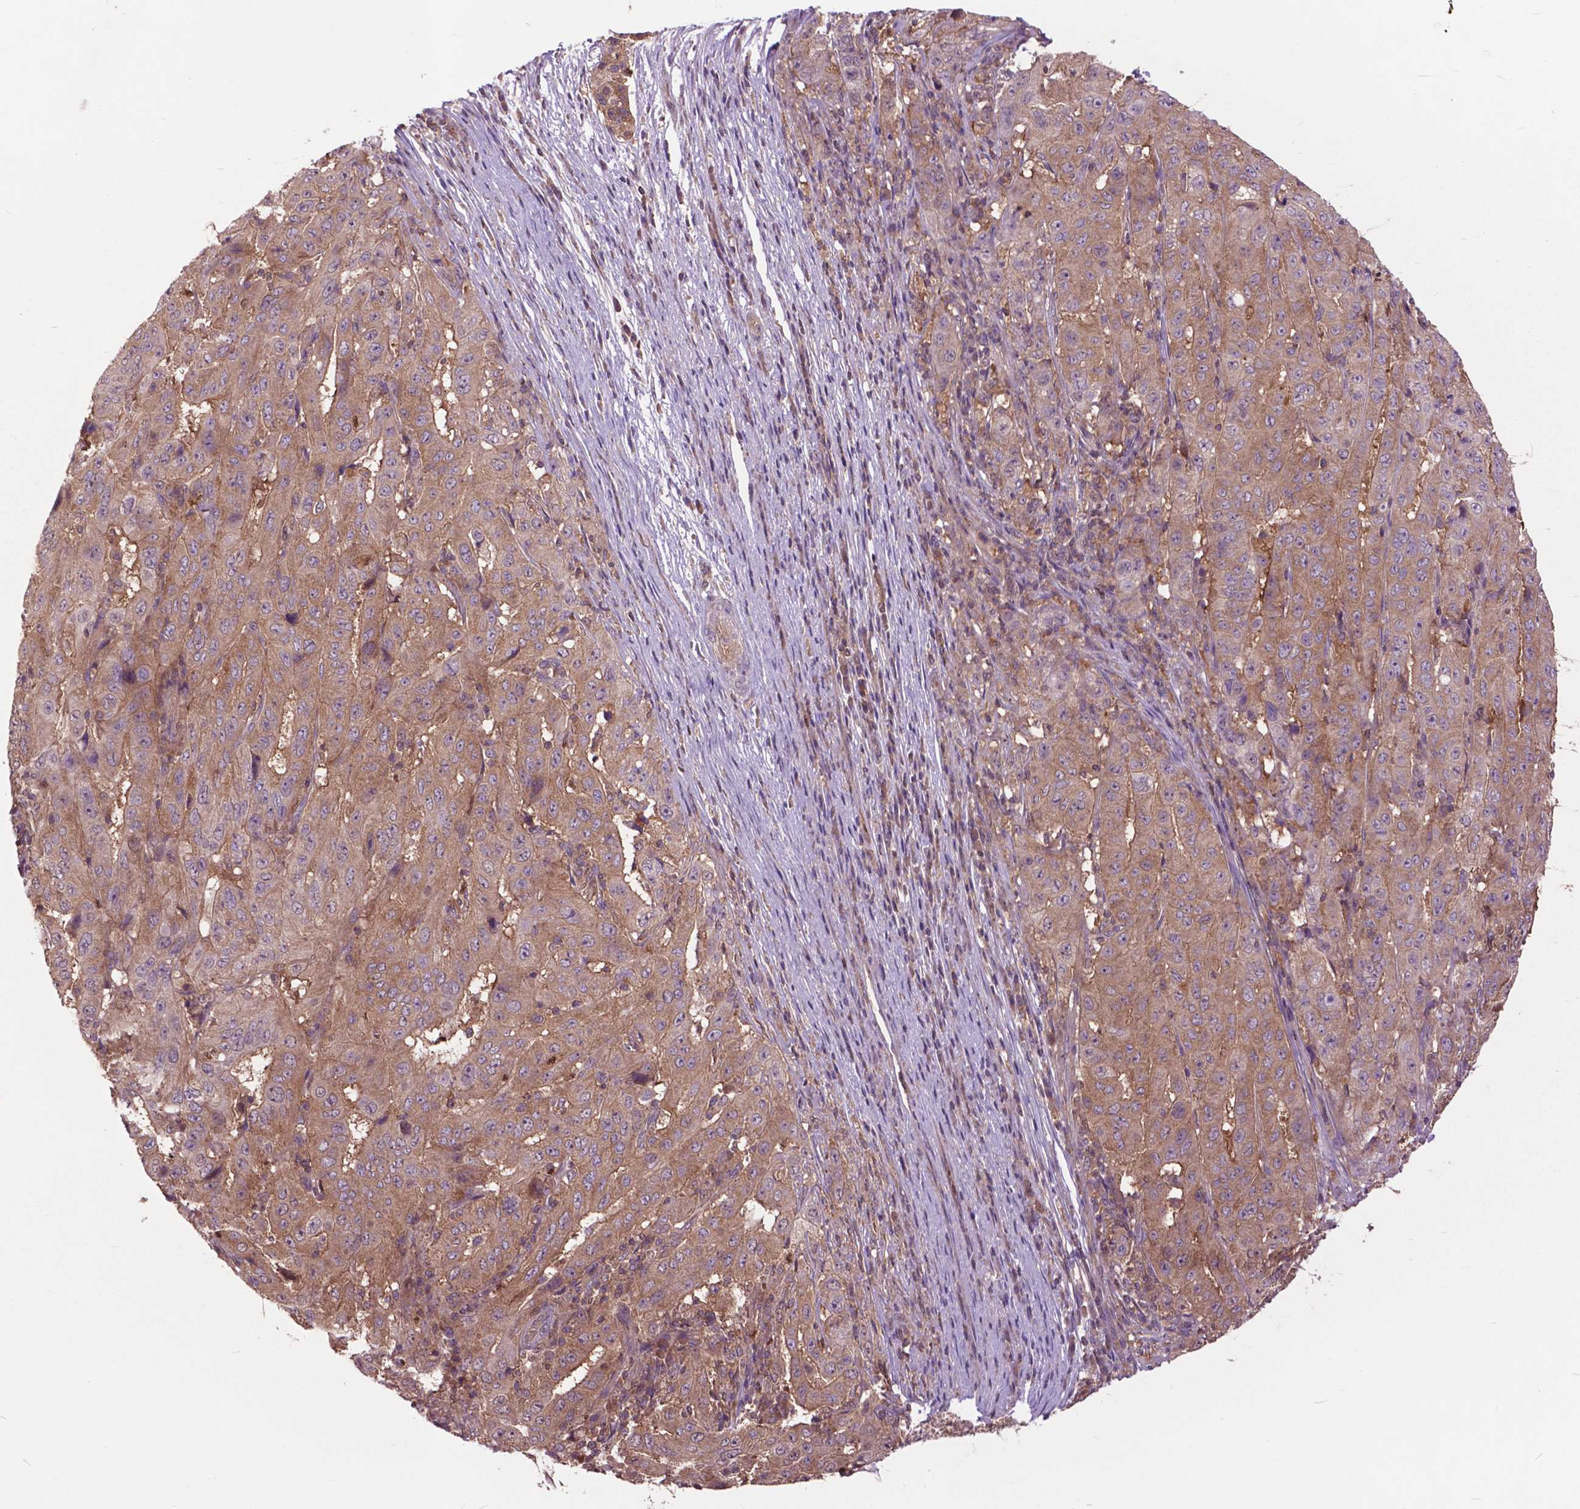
{"staining": {"intensity": "moderate", "quantity": ">75%", "location": "cytoplasmic/membranous"}, "tissue": "pancreatic cancer", "cell_type": "Tumor cells", "image_type": "cancer", "snomed": [{"axis": "morphology", "description": "Adenocarcinoma, NOS"}, {"axis": "topography", "description": "Pancreas"}], "caption": "Moderate cytoplasmic/membranous staining for a protein is present in approximately >75% of tumor cells of pancreatic cancer using immunohistochemistry.", "gene": "ARAF", "patient": {"sex": "male", "age": 63}}